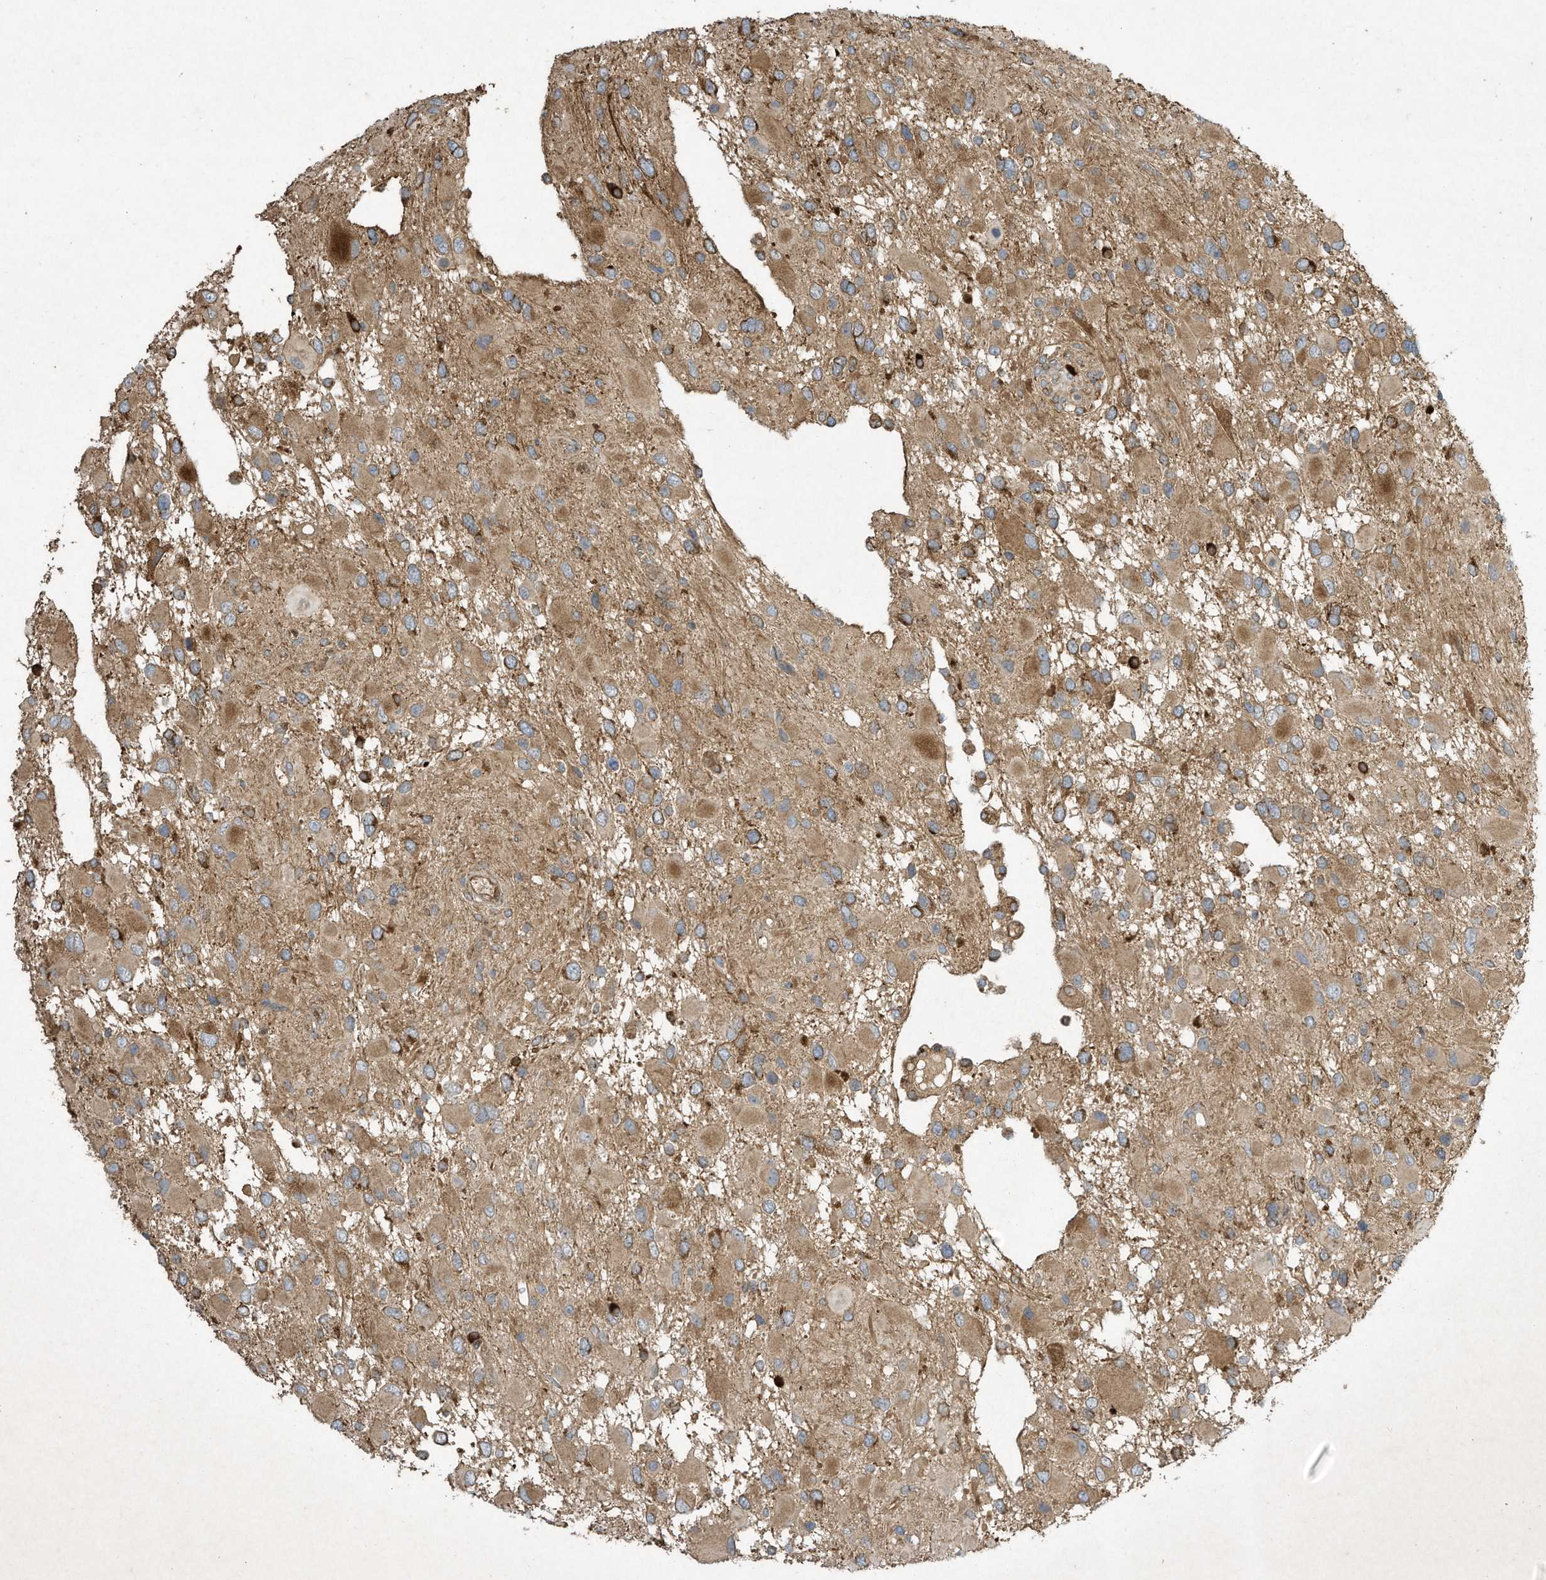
{"staining": {"intensity": "moderate", "quantity": "25%-75%", "location": "cytoplasmic/membranous"}, "tissue": "glioma", "cell_type": "Tumor cells", "image_type": "cancer", "snomed": [{"axis": "morphology", "description": "Glioma, malignant, High grade"}, {"axis": "topography", "description": "Brain"}], "caption": "Protein expression analysis of glioma shows moderate cytoplasmic/membranous expression in approximately 25%-75% of tumor cells. (Brightfield microscopy of DAB IHC at high magnification).", "gene": "SYNJ2", "patient": {"sex": "male", "age": 53}}